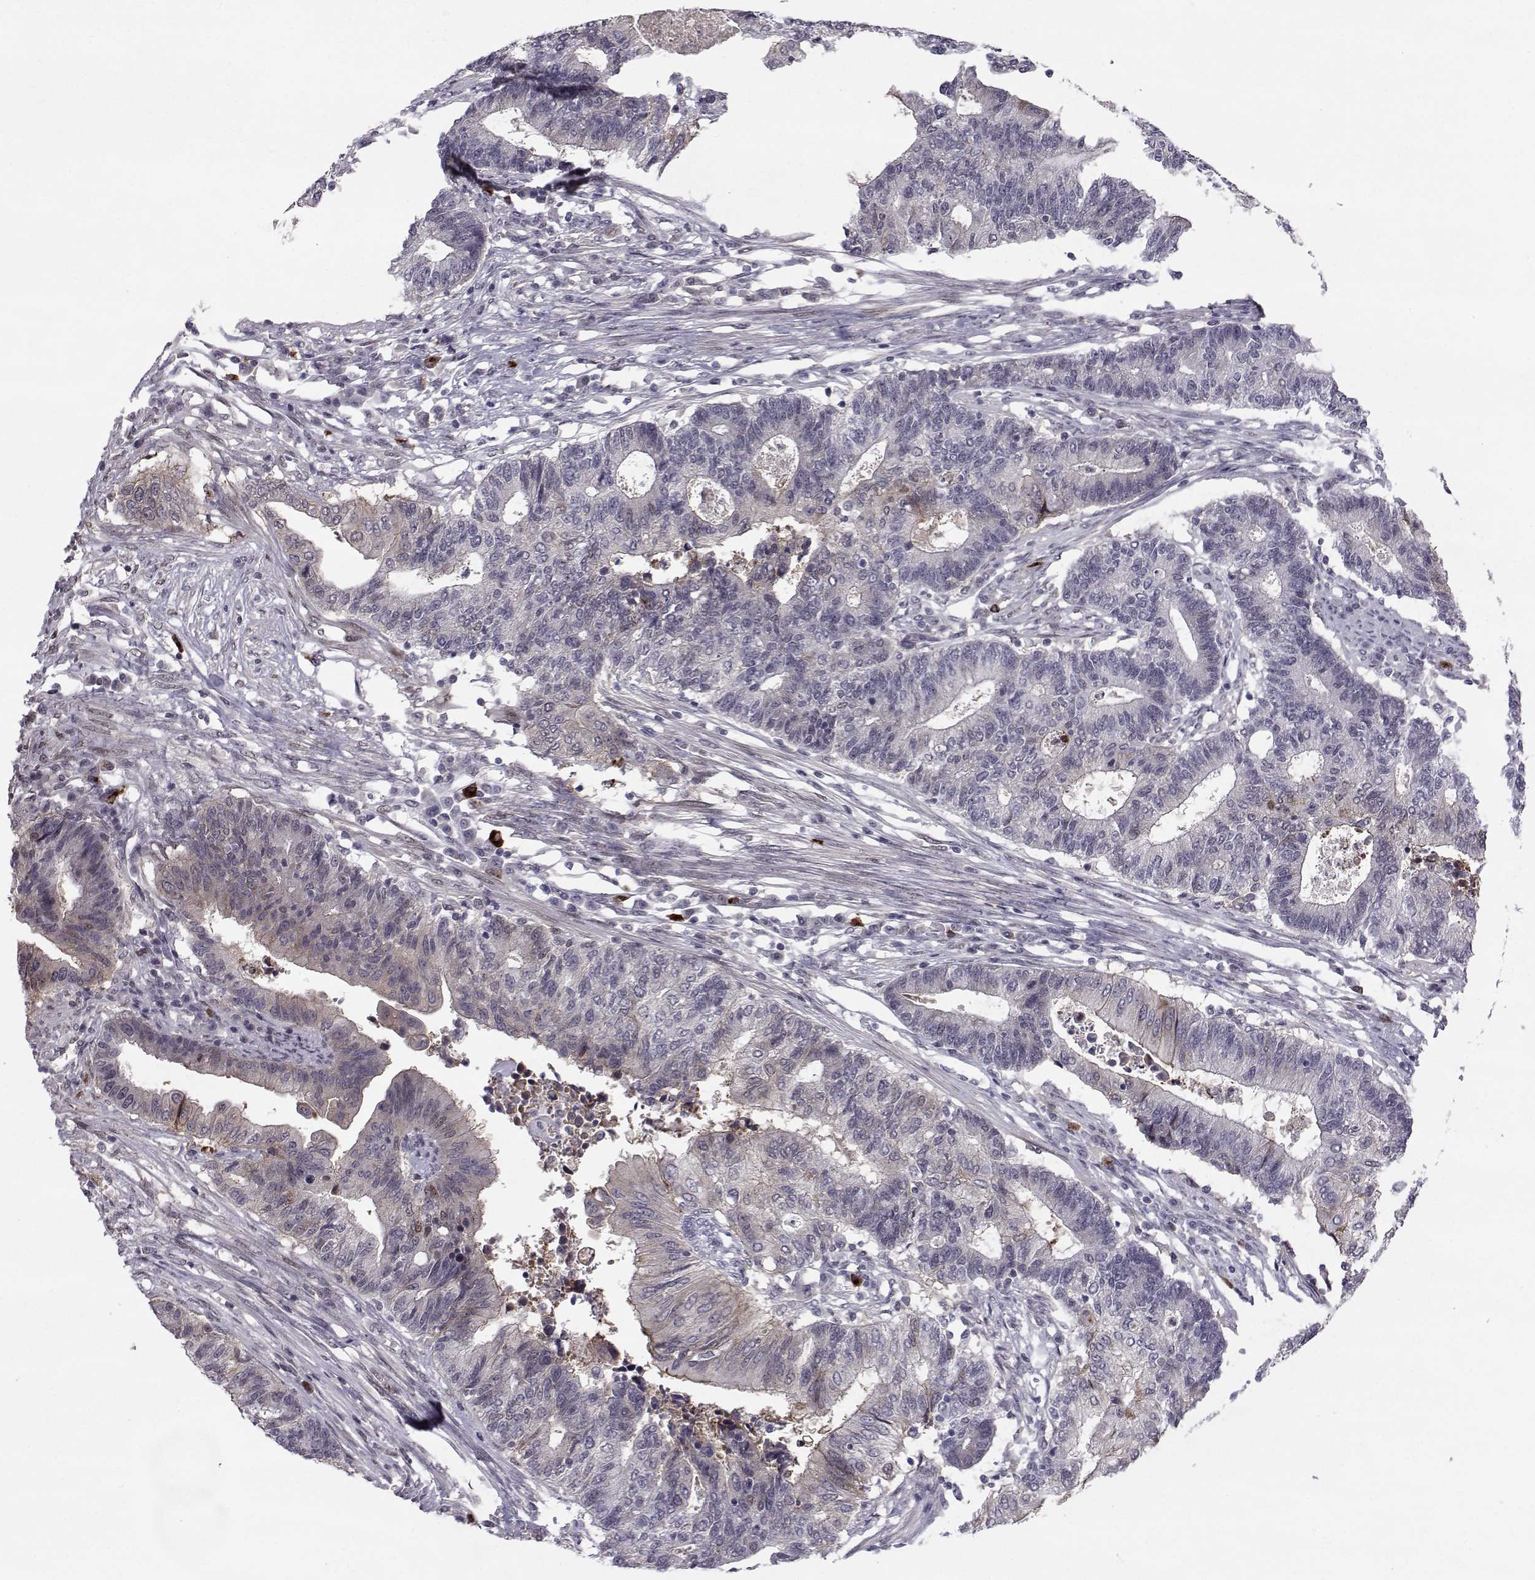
{"staining": {"intensity": "weak", "quantity": "<25%", "location": "nuclear"}, "tissue": "endometrial cancer", "cell_type": "Tumor cells", "image_type": "cancer", "snomed": [{"axis": "morphology", "description": "Adenocarcinoma, NOS"}, {"axis": "topography", "description": "Uterus"}, {"axis": "topography", "description": "Endometrium"}], "caption": "Histopathology image shows no significant protein positivity in tumor cells of endometrial cancer (adenocarcinoma). (Stains: DAB (3,3'-diaminobenzidine) IHC with hematoxylin counter stain, Microscopy: brightfield microscopy at high magnification).", "gene": "RBM24", "patient": {"sex": "female", "age": 54}}